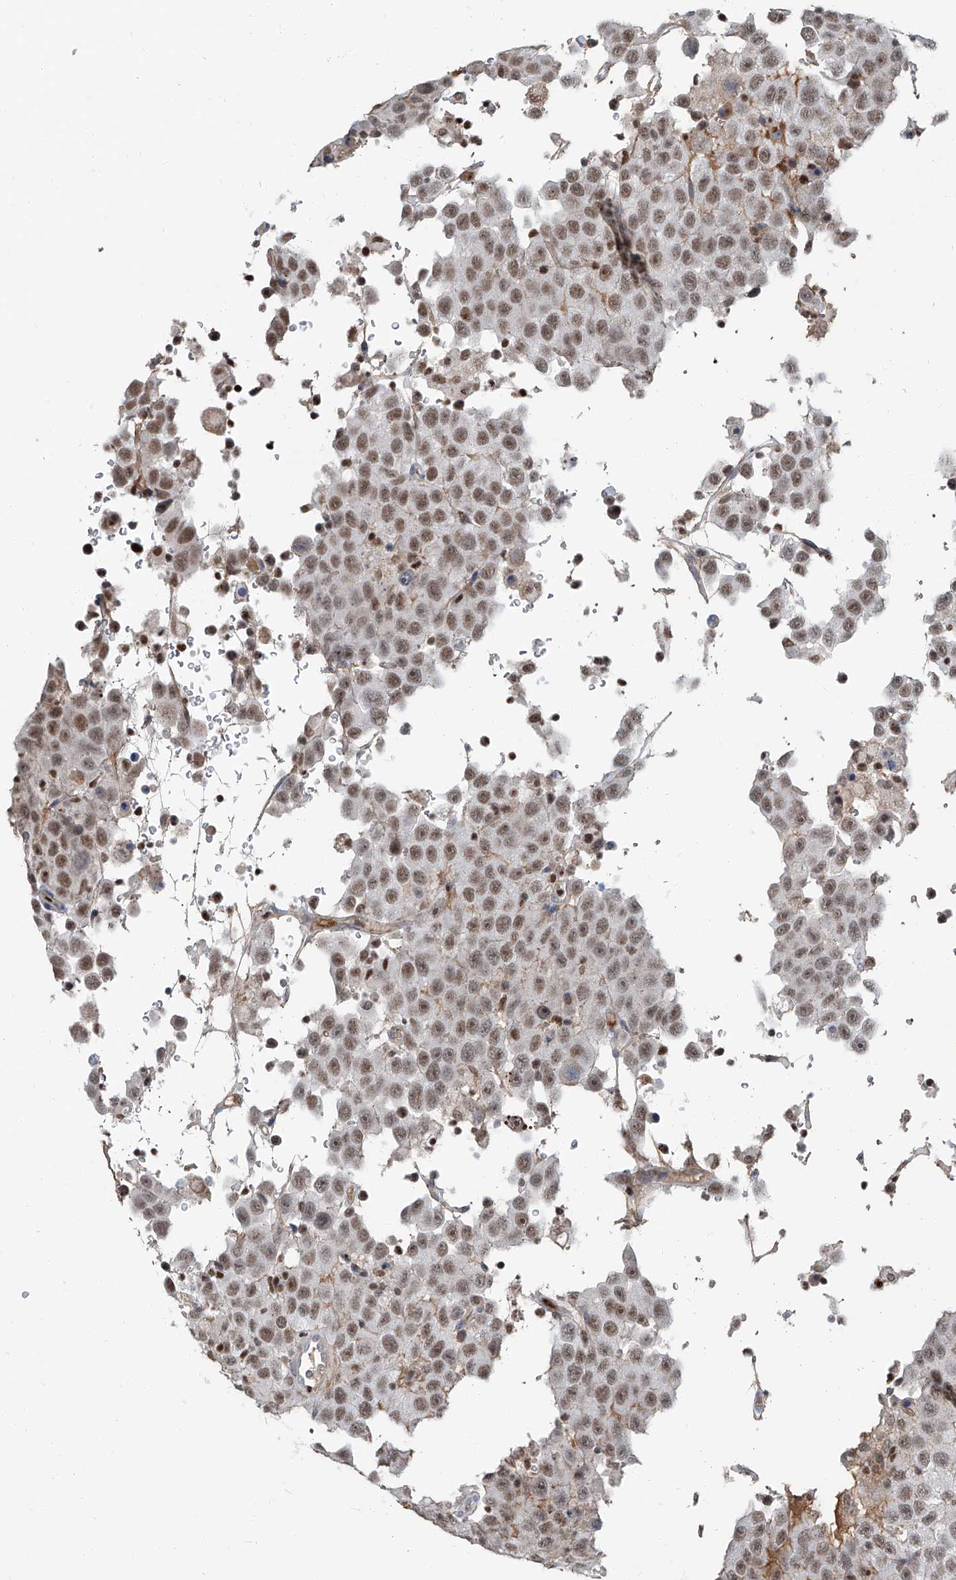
{"staining": {"intensity": "moderate", "quantity": "<25%", "location": "nuclear"}, "tissue": "testis cancer", "cell_type": "Tumor cells", "image_type": "cancer", "snomed": [{"axis": "morphology", "description": "Seminoma, NOS"}, {"axis": "topography", "description": "Testis"}], "caption": "Testis cancer stained with DAB (3,3'-diaminobenzidine) IHC shows low levels of moderate nuclear expression in about <25% of tumor cells.", "gene": "HOXA3", "patient": {"sex": "male", "age": 41}}